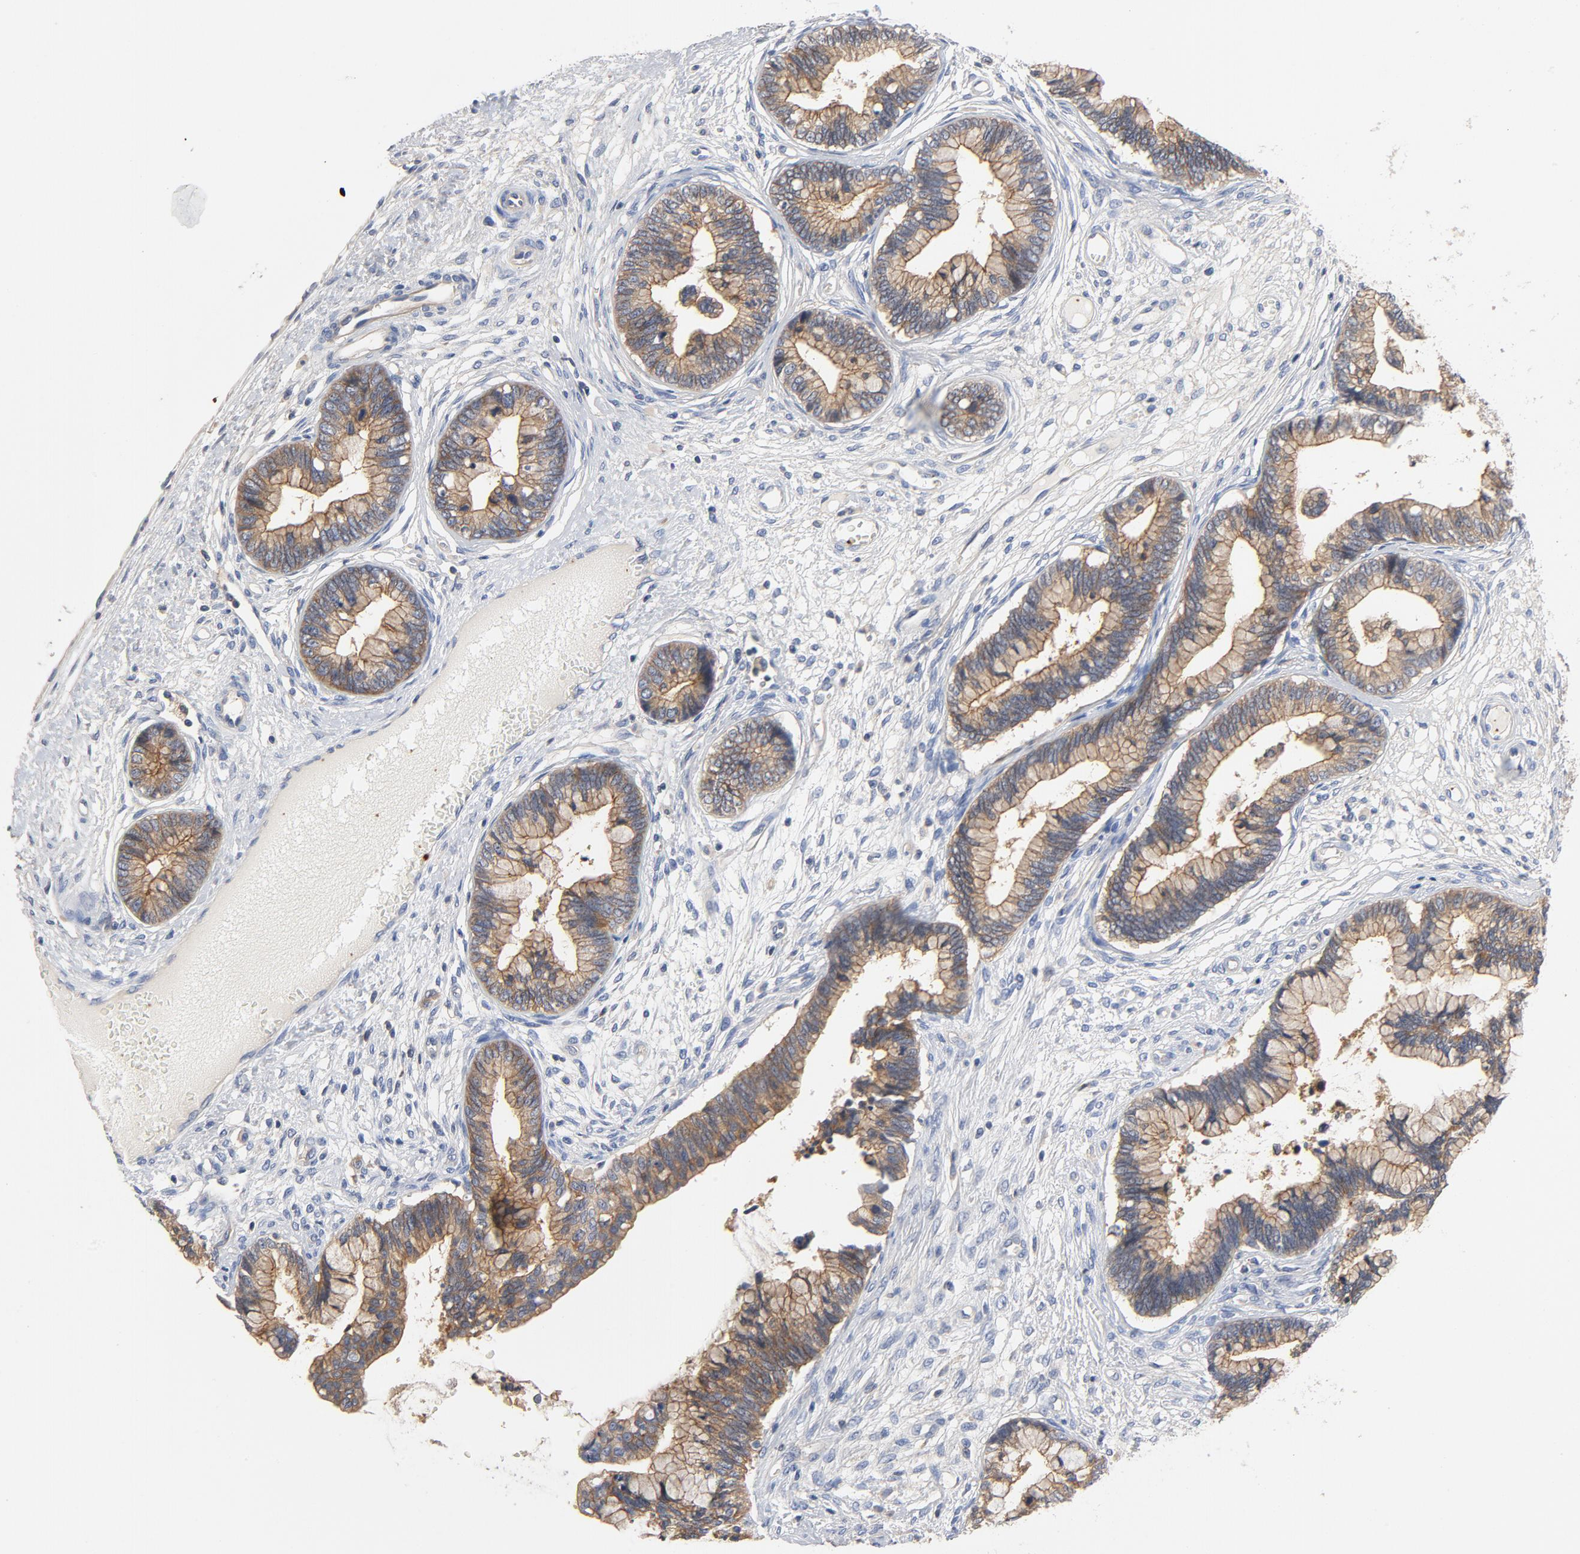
{"staining": {"intensity": "weak", "quantity": ">75%", "location": "cytoplasmic/membranous"}, "tissue": "cervical cancer", "cell_type": "Tumor cells", "image_type": "cancer", "snomed": [{"axis": "morphology", "description": "Adenocarcinoma, NOS"}, {"axis": "topography", "description": "Cervix"}], "caption": "Tumor cells demonstrate low levels of weak cytoplasmic/membranous expression in approximately >75% of cells in human cervical cancer (adenocarcinoma).", "gene": "SRC", "patient": {"sex": "female", "age": 44}}